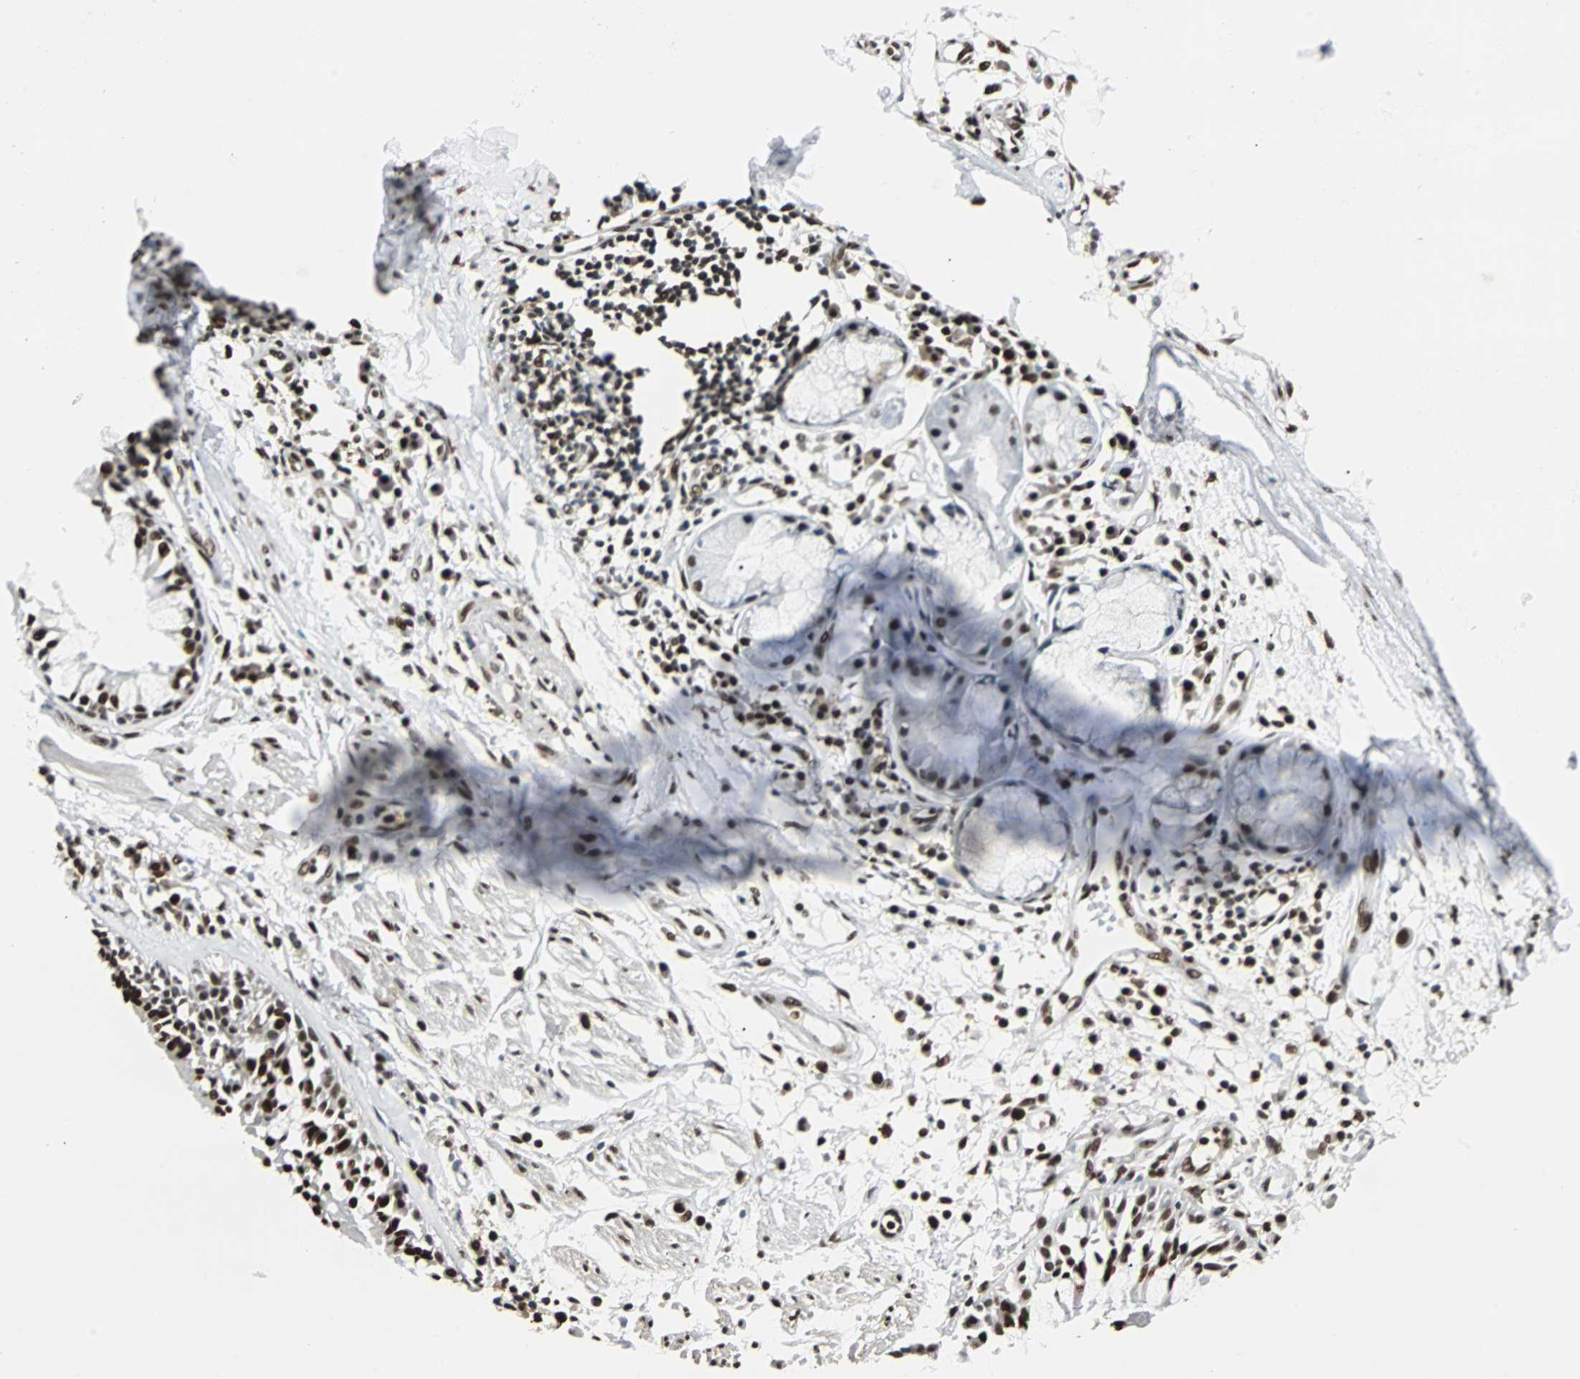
{"staining": {"intensity": "strong", "quantity": ">75%", "location": "nuclear"}, "tissue": "adipose tissue", "cell_type": "Adipocytes", "image_type": "normal", "snomed": [{"axis": "morphology", "description": "Normal tissue, NOS"}, {"axis": "morphology", "description": "Adenocarcinoma, NOS"}, {"axis": "topography", "description": "Cartilage tissue"}, {"axis": "topography", "description": "Bronchus"}, {"axis": "topography", "description": "Lung"}], "caption": "Immunohistochemical staining of benign adipose tissue exhibits high levels of strong nuclear expression in about >75% of adipocytes.", "gene": "XRCC4", "patient": {"sex": "female", "age": 67}}